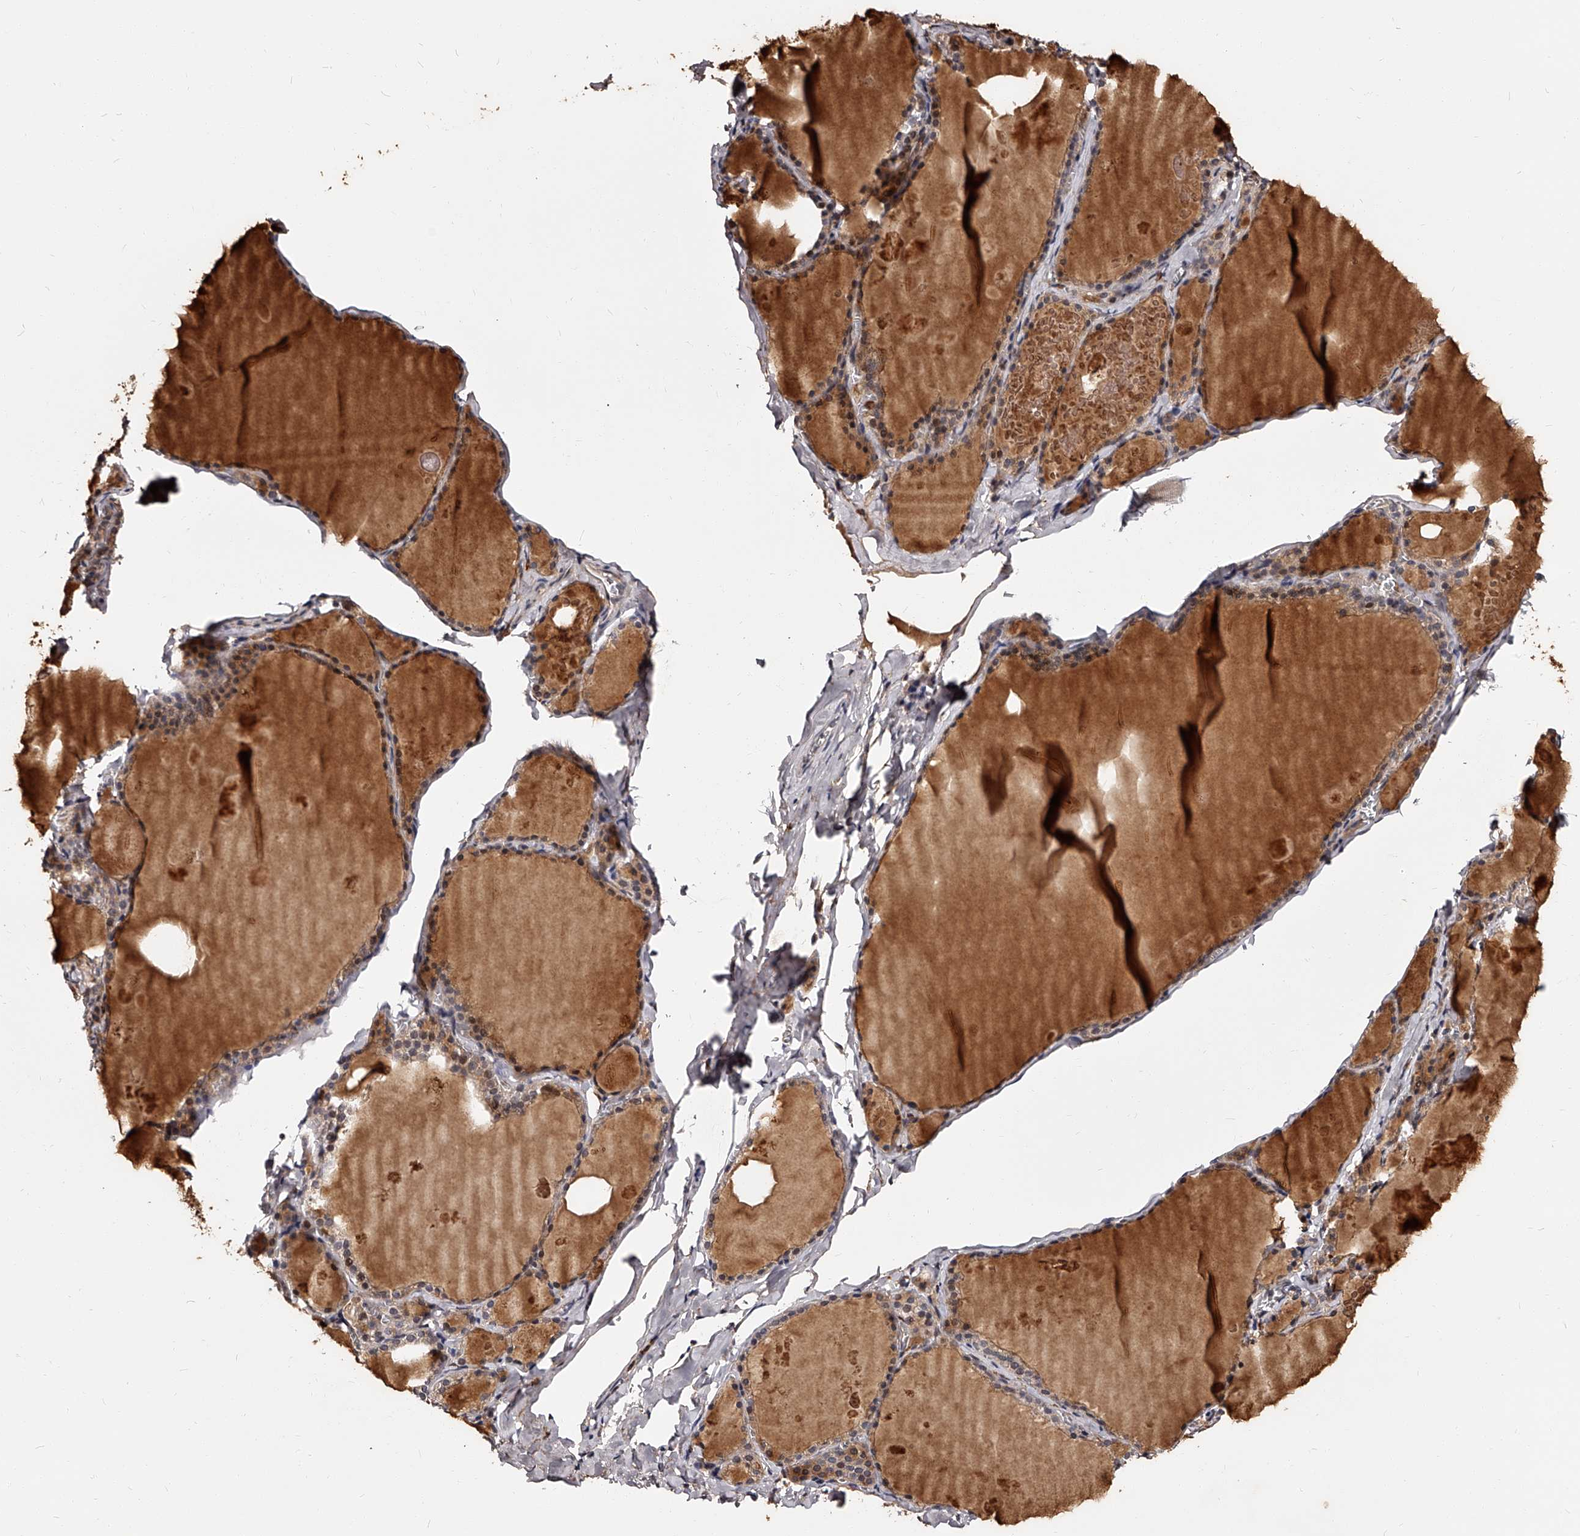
{"staining": {"intensity": "moderate", "quantity": ">75%", "location": "cytoplasmic/membranous"}, "tissue": "thyroid gland", "cell_type": "Glandular cells", "image_type": "normal", "snomed": [{"axis": "morphology", "description": "Normal tissue, NOS"}, {"axis": "topography", "description": "Thyroid gland"}], "caption": "IHC image of unremarkable thyroid gland stained for a protein (brown), which reveals medium levels of moderate cytoplasmic/membranous positivity in approximately >75% of glandular cells.", "gene": "RSC1A1", "patient": {"sex": "male", "age": 56}}